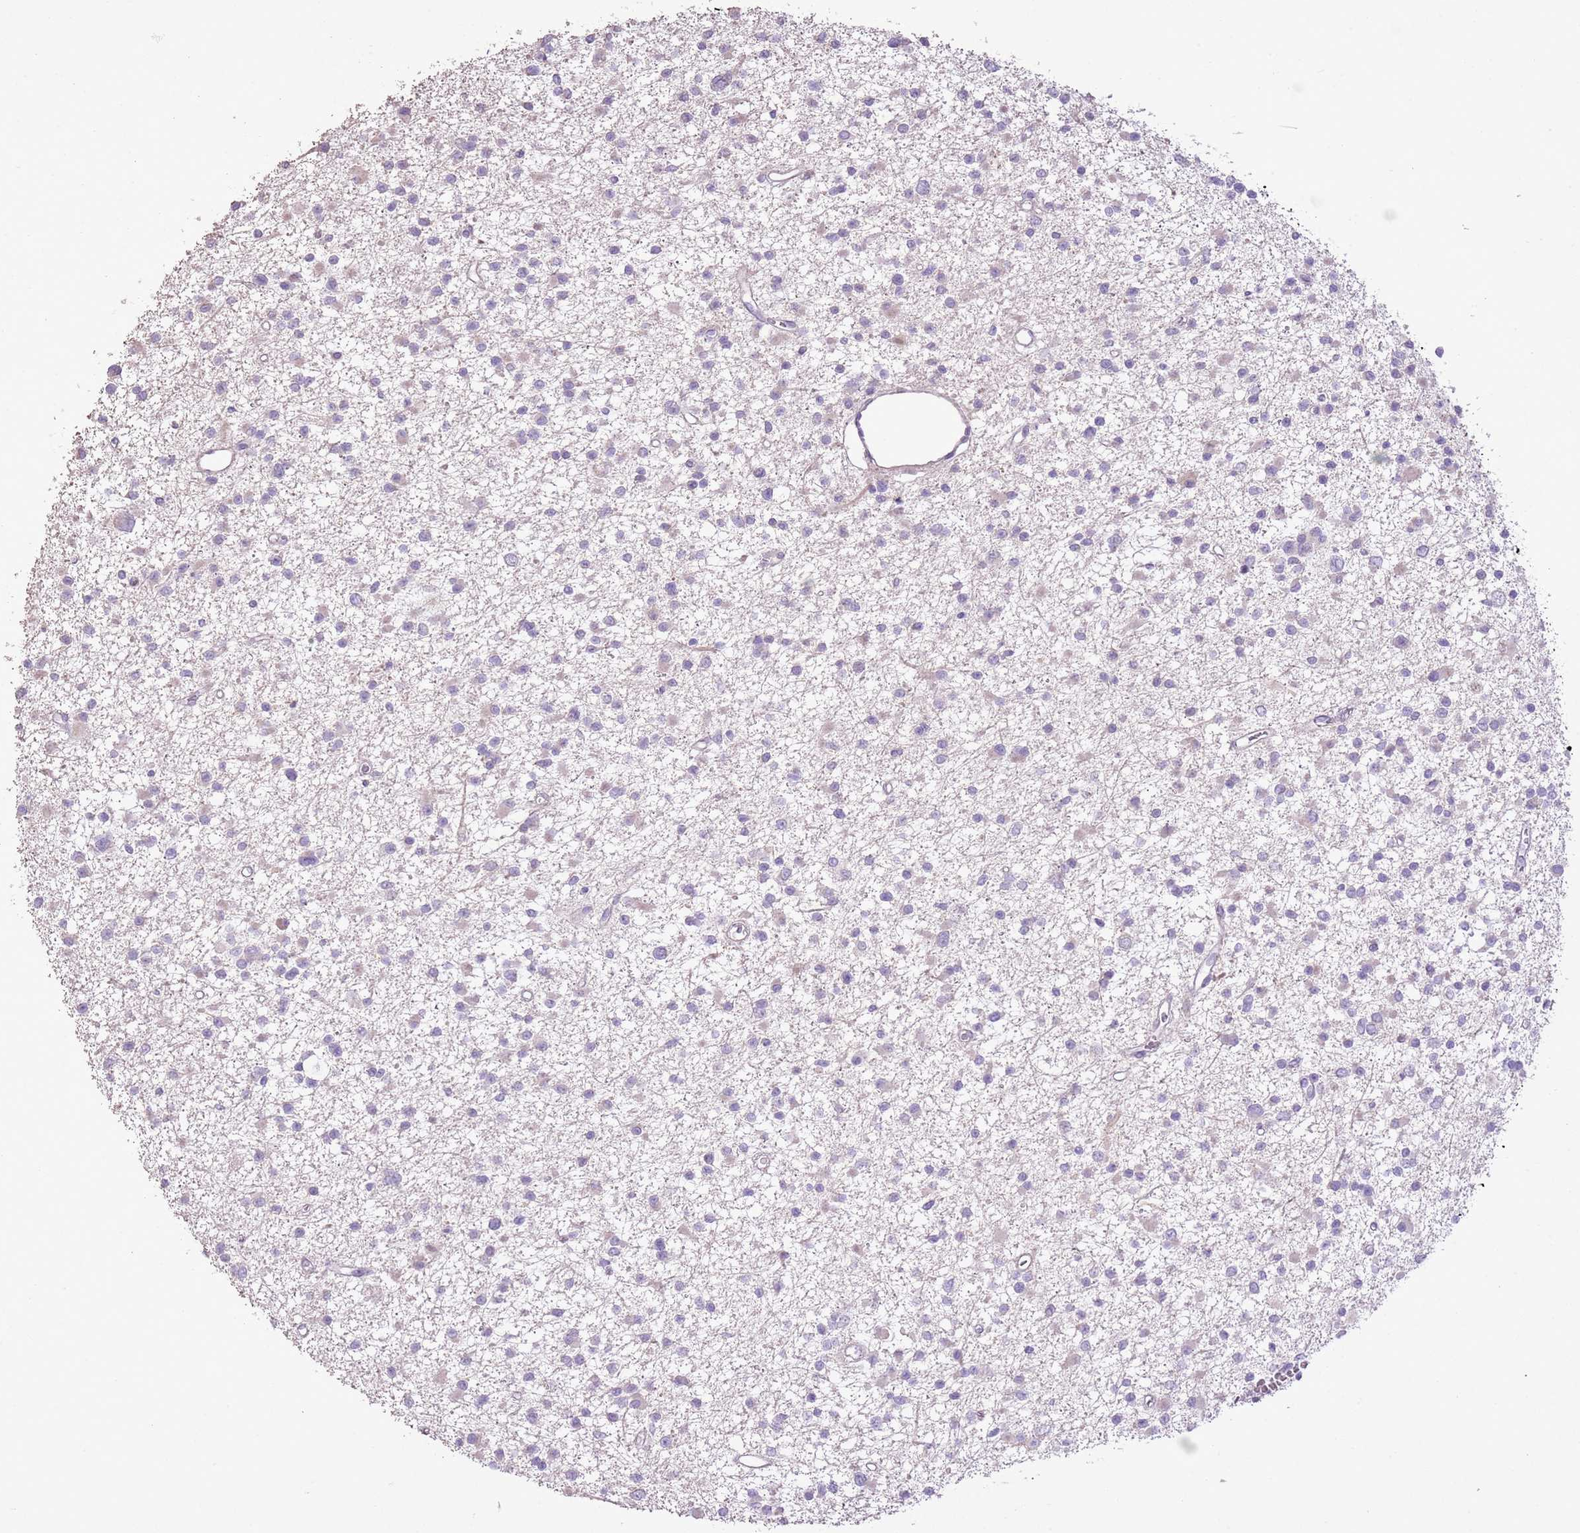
{"staining": {"intensity": "negative", "quantity": "none", "location": "none"}, "tissue": "glioma", "cell_type": "Tumor cells", "image_type": "cancer", "snomed": [{"axis": "morphology", "description": "Glioma, malignant, Low grade"}, {"axis": "topography", "description": "Brain"}], "caption": "This is an immunohistochemistry photomicrograph of glioma. There is no expression in tumor cells.", "gene": "GMNN", "patient": {"sex": "female", "age": 22}}